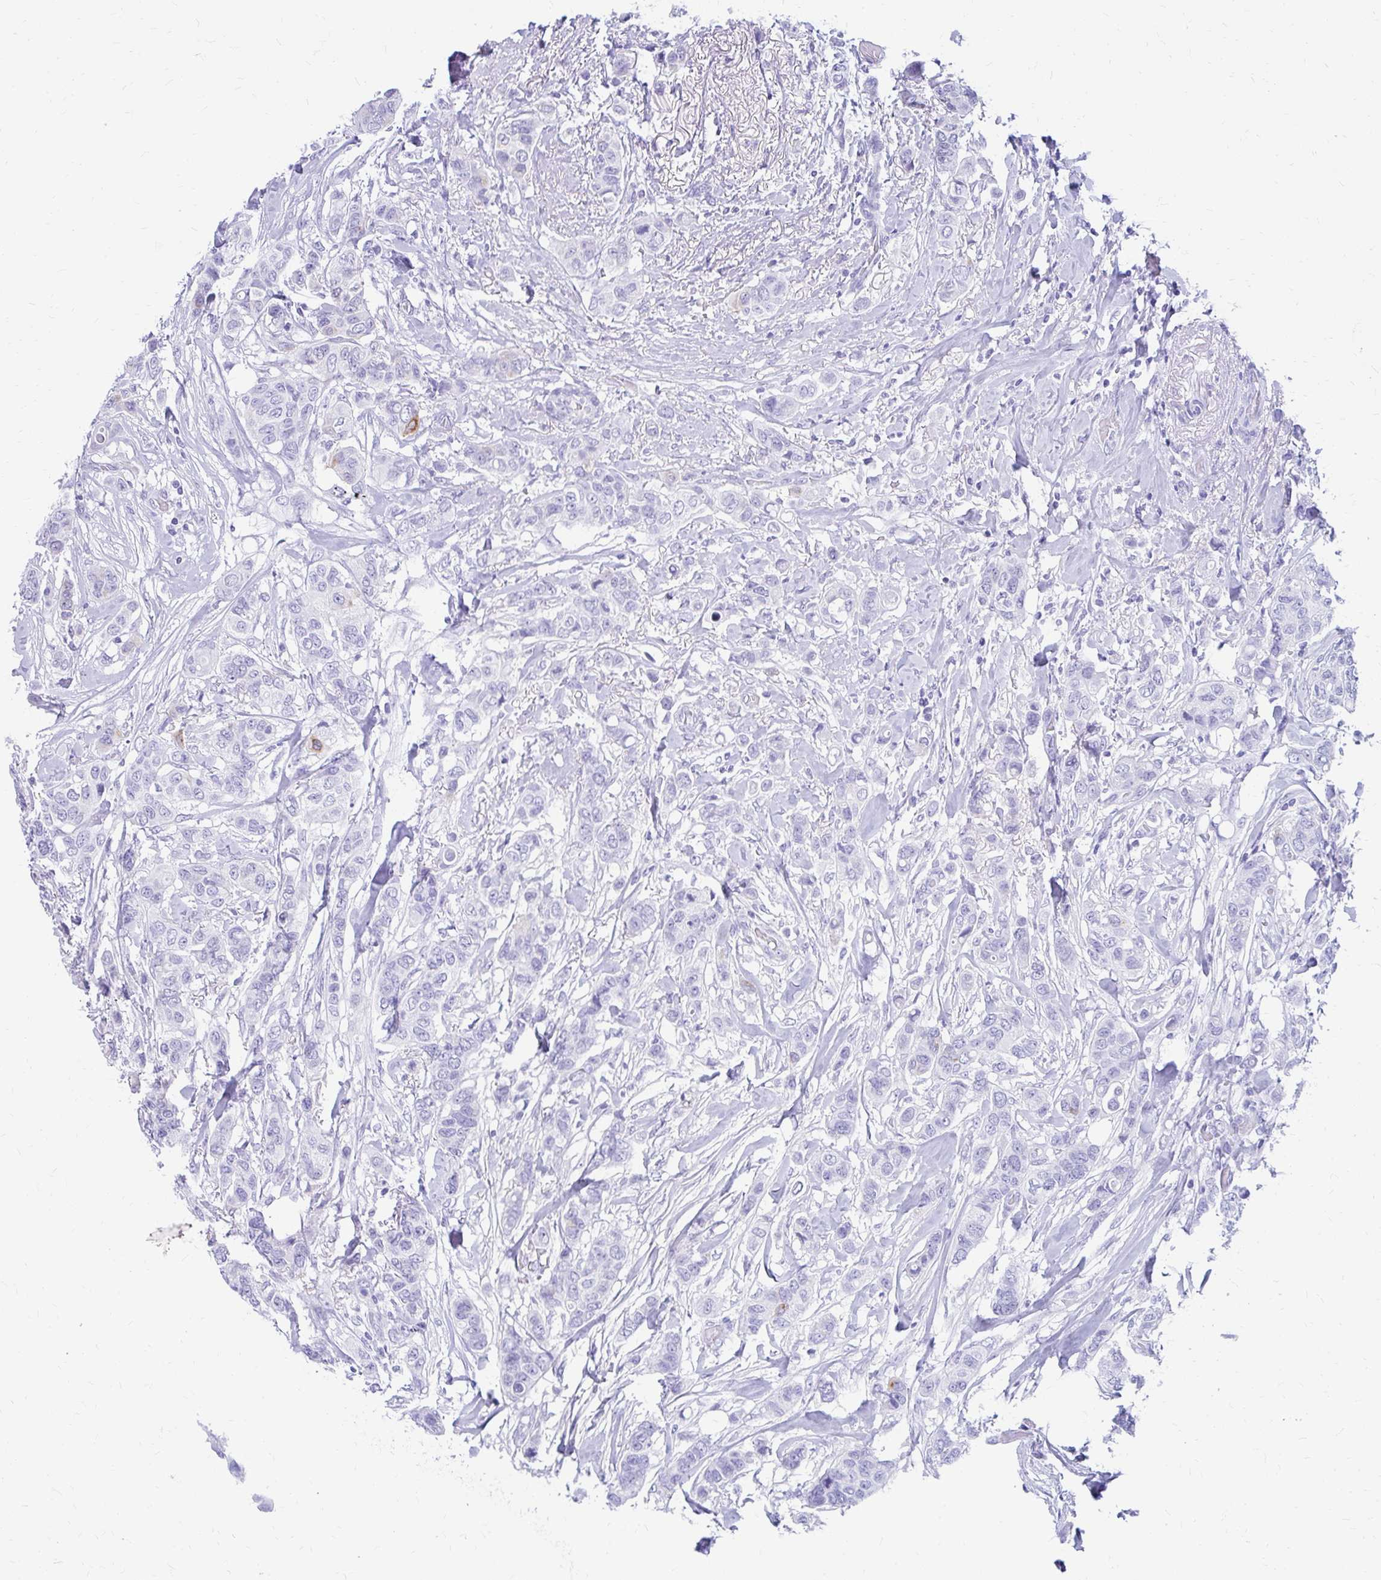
{"staining": {"intensity": "negative", "quantity": "none", "location": "none"}, "tissue": "breast cancer", "cell_type": "Tumor cells", "image_type": "cancer", "snomed": [{"axis": "morphology", "description": "Lobular carcinoma"}, {"axis": "topography", "description": "Breast"}], "caption": "A micrograph of breast cancer (lobular carcinoma) stained for a protein shows no brown staining in tumor cells. (Stains: DAB (3,3'-diaminobenzidine) immunohistochemistry (IHC) with hematoxylin counter stain, Microscopy: brightfield microscopy at high magnification).", "gene": "NSG2", "patient": {"sex": "female", "age": 51}}